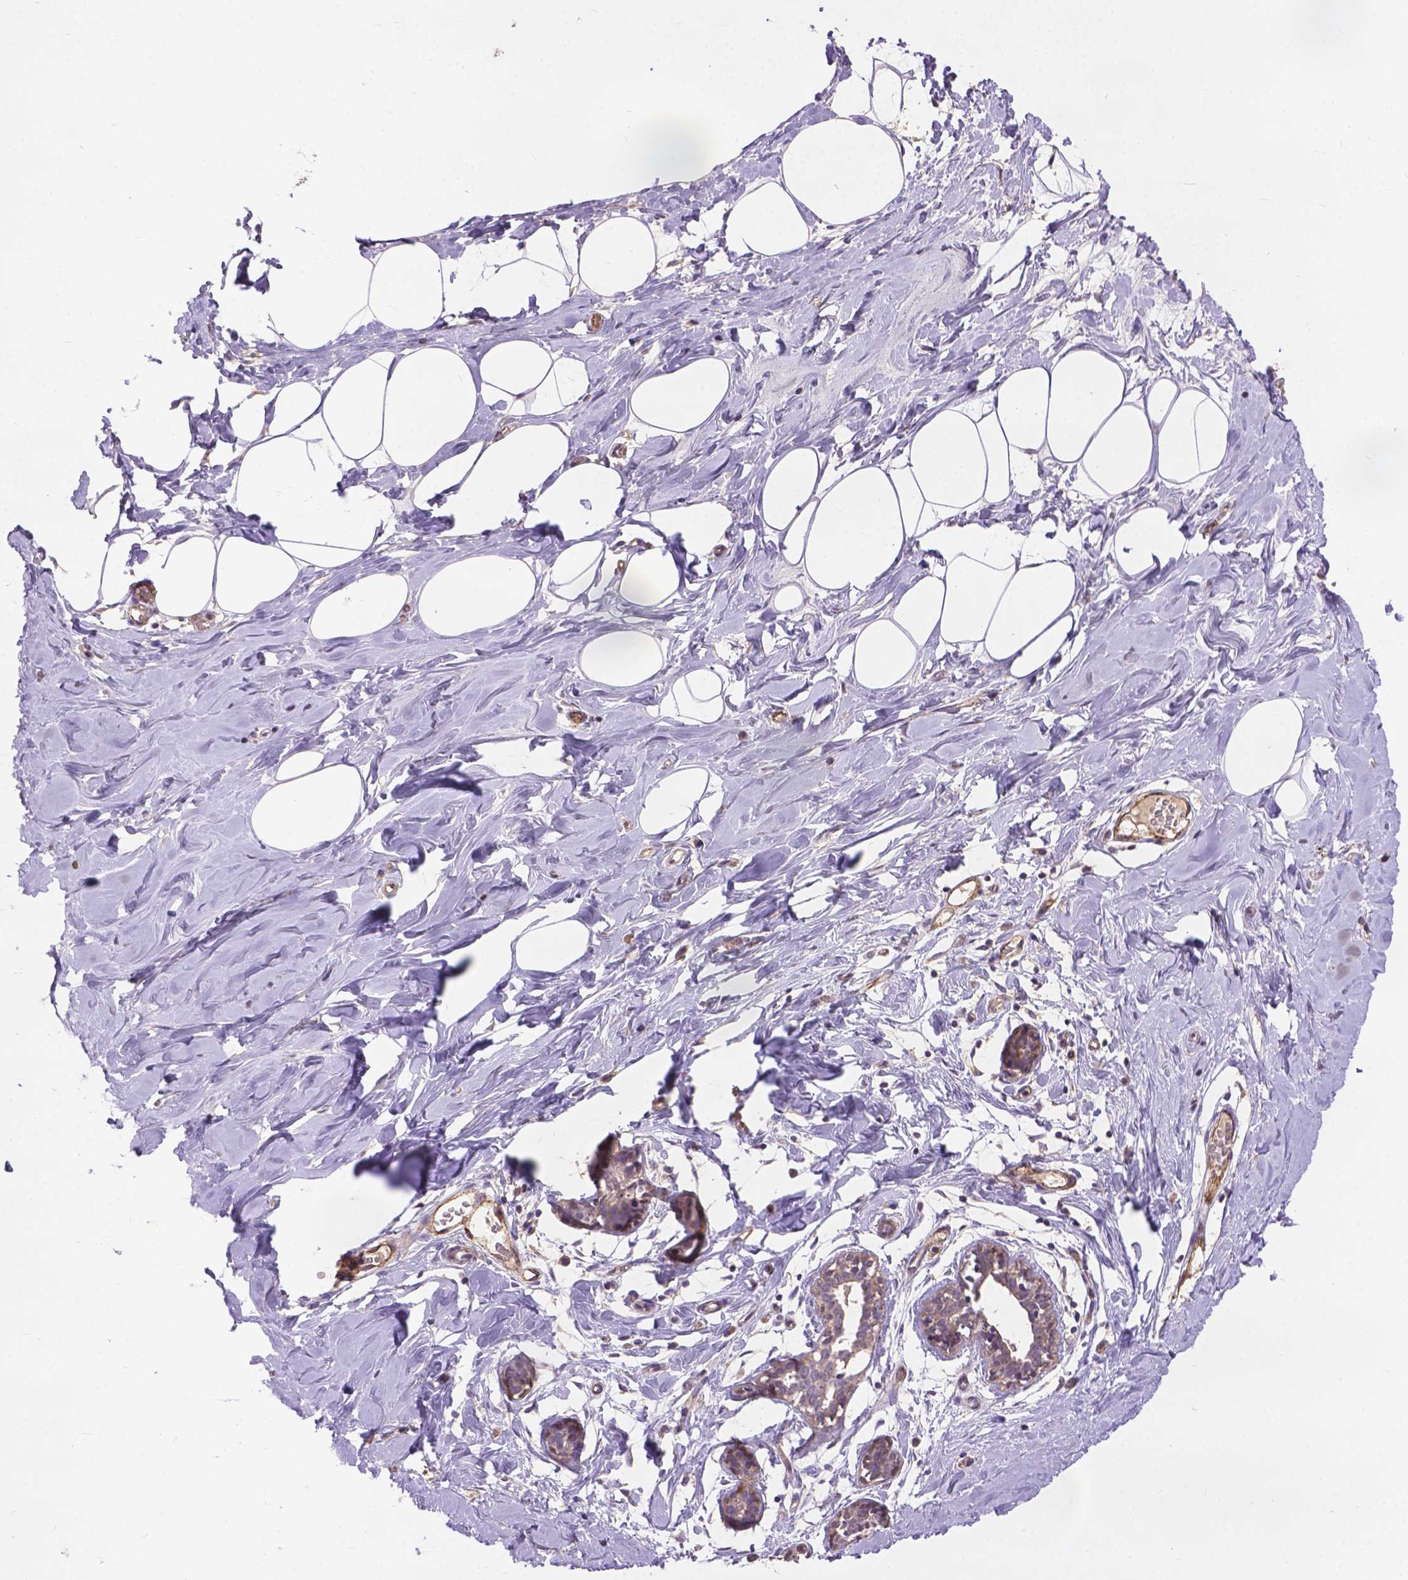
{"staining": {"intensity": "negative", "quantity": "none", "location": "none"}, "tissue": "breast", "cell_type": "Adipocytes", "image_type": "normal", "snomed": [{"axis": "morphology", "description": "Normal tissue, NOS"}, {"axis": "topography", "description": "Breast"}], "caption": "High magnification brightfield microscopy of benign breast stained with DAB (3,3'-diaminobenzidine) (brown) and counterstained with hematoxylin (blue): adipocytes show no significant expression. (DAB (3,3'-diaminobenzidine) immunohistochemistry (IHC) with hematoxylin counter stain).", "gene": "ZNF337", "patient": {"sex": "female", "age": 27}}